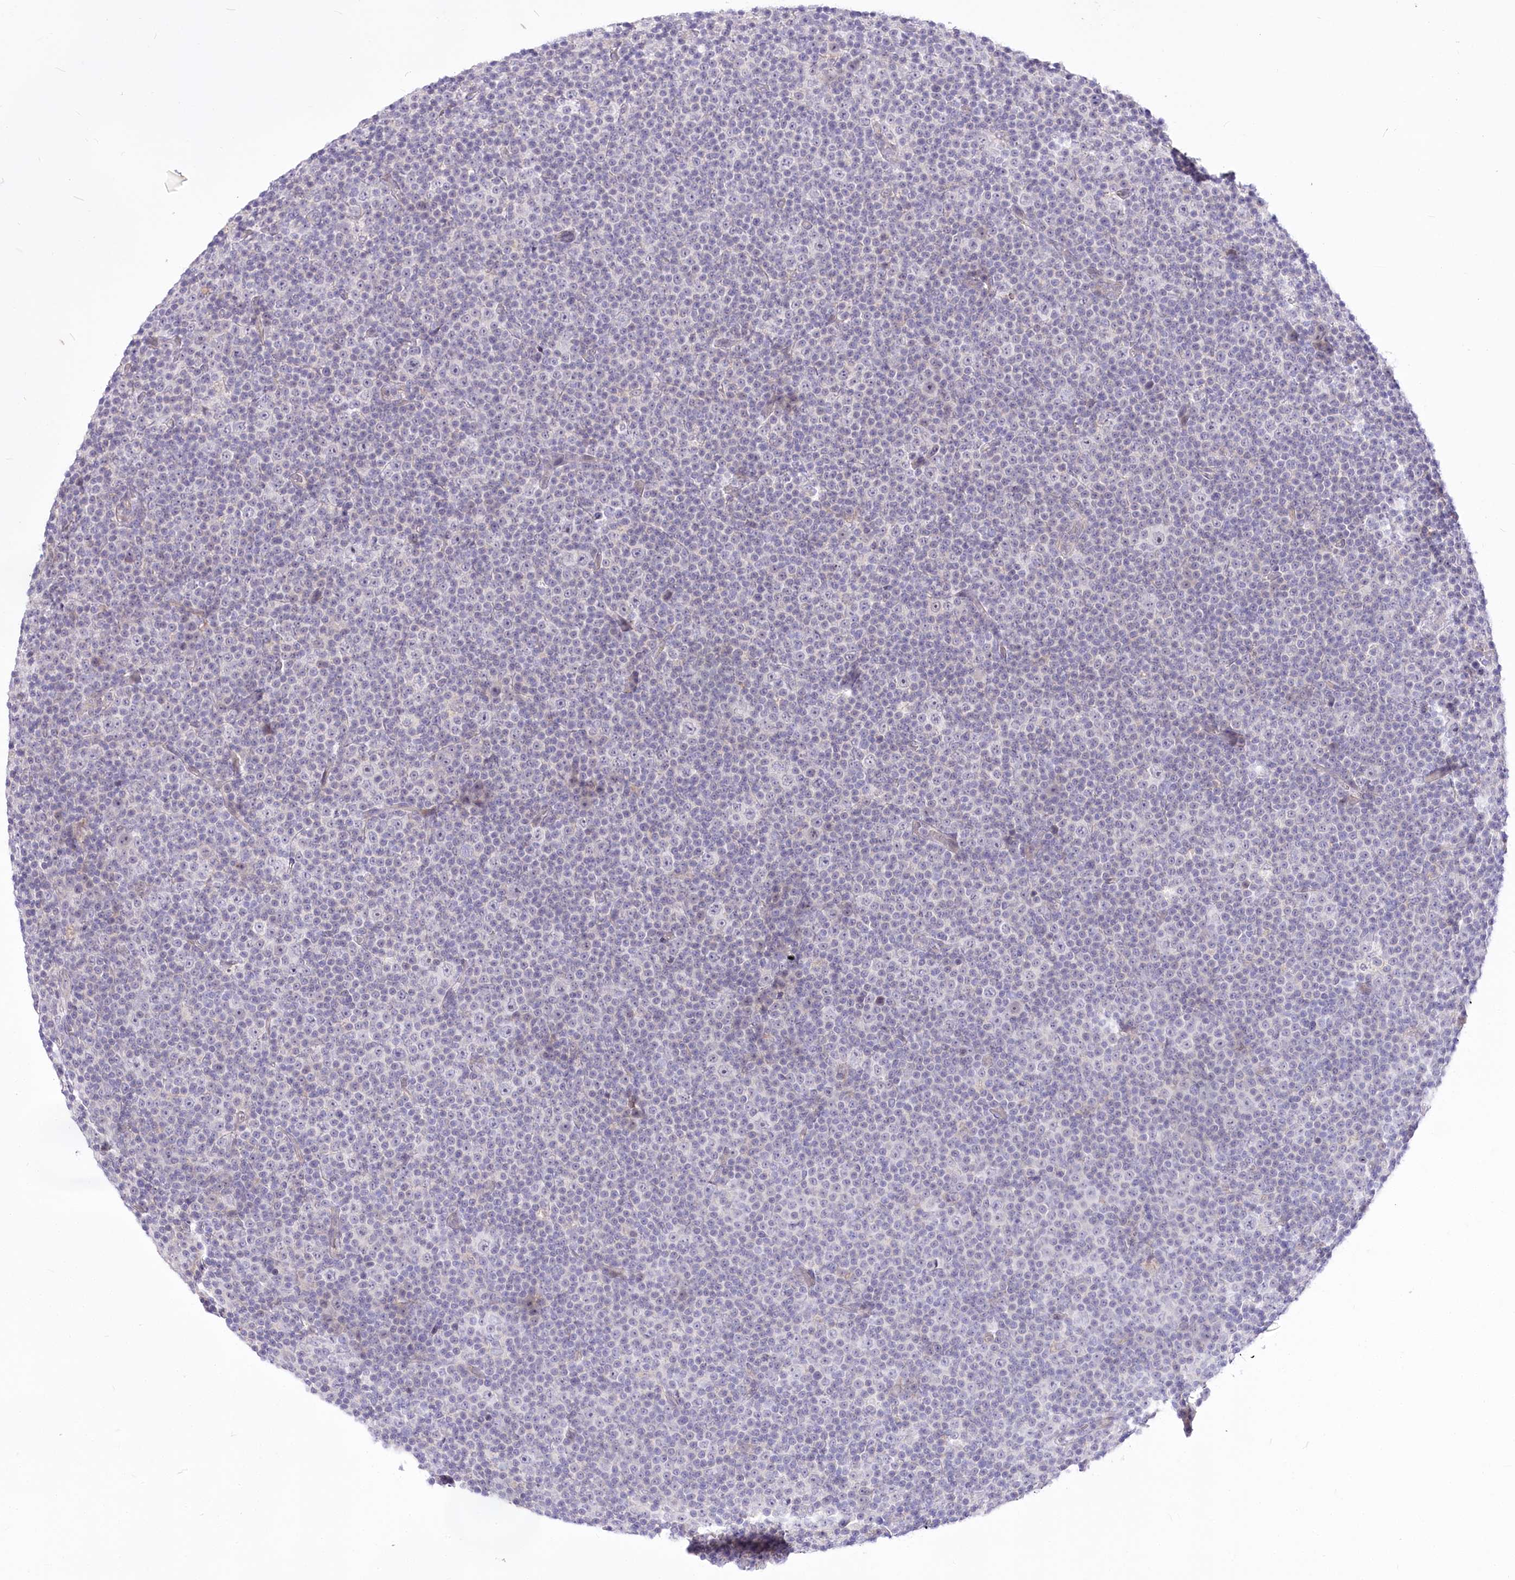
{"staining": {"intensity": "negative", "quantity": "none", "location": "none"}, "tissue": "lymphoma", "cell_type": "Tumor cells", "image_type": "cancer", "snomed": [{"axis": "morphology", "description": "Malignant lymphoma, non-Hodgkin's type, Low grade"}, {"axis": "topography", "description": "Lymph node"}], "caption": "DAB (3,3'-diaminobenzidine) immunohistochemical staining of human lymphoma exhibits no significant staining in tumor cells.", "gene": "BEND7", "patient": {"sex": "female", "age": 67}}